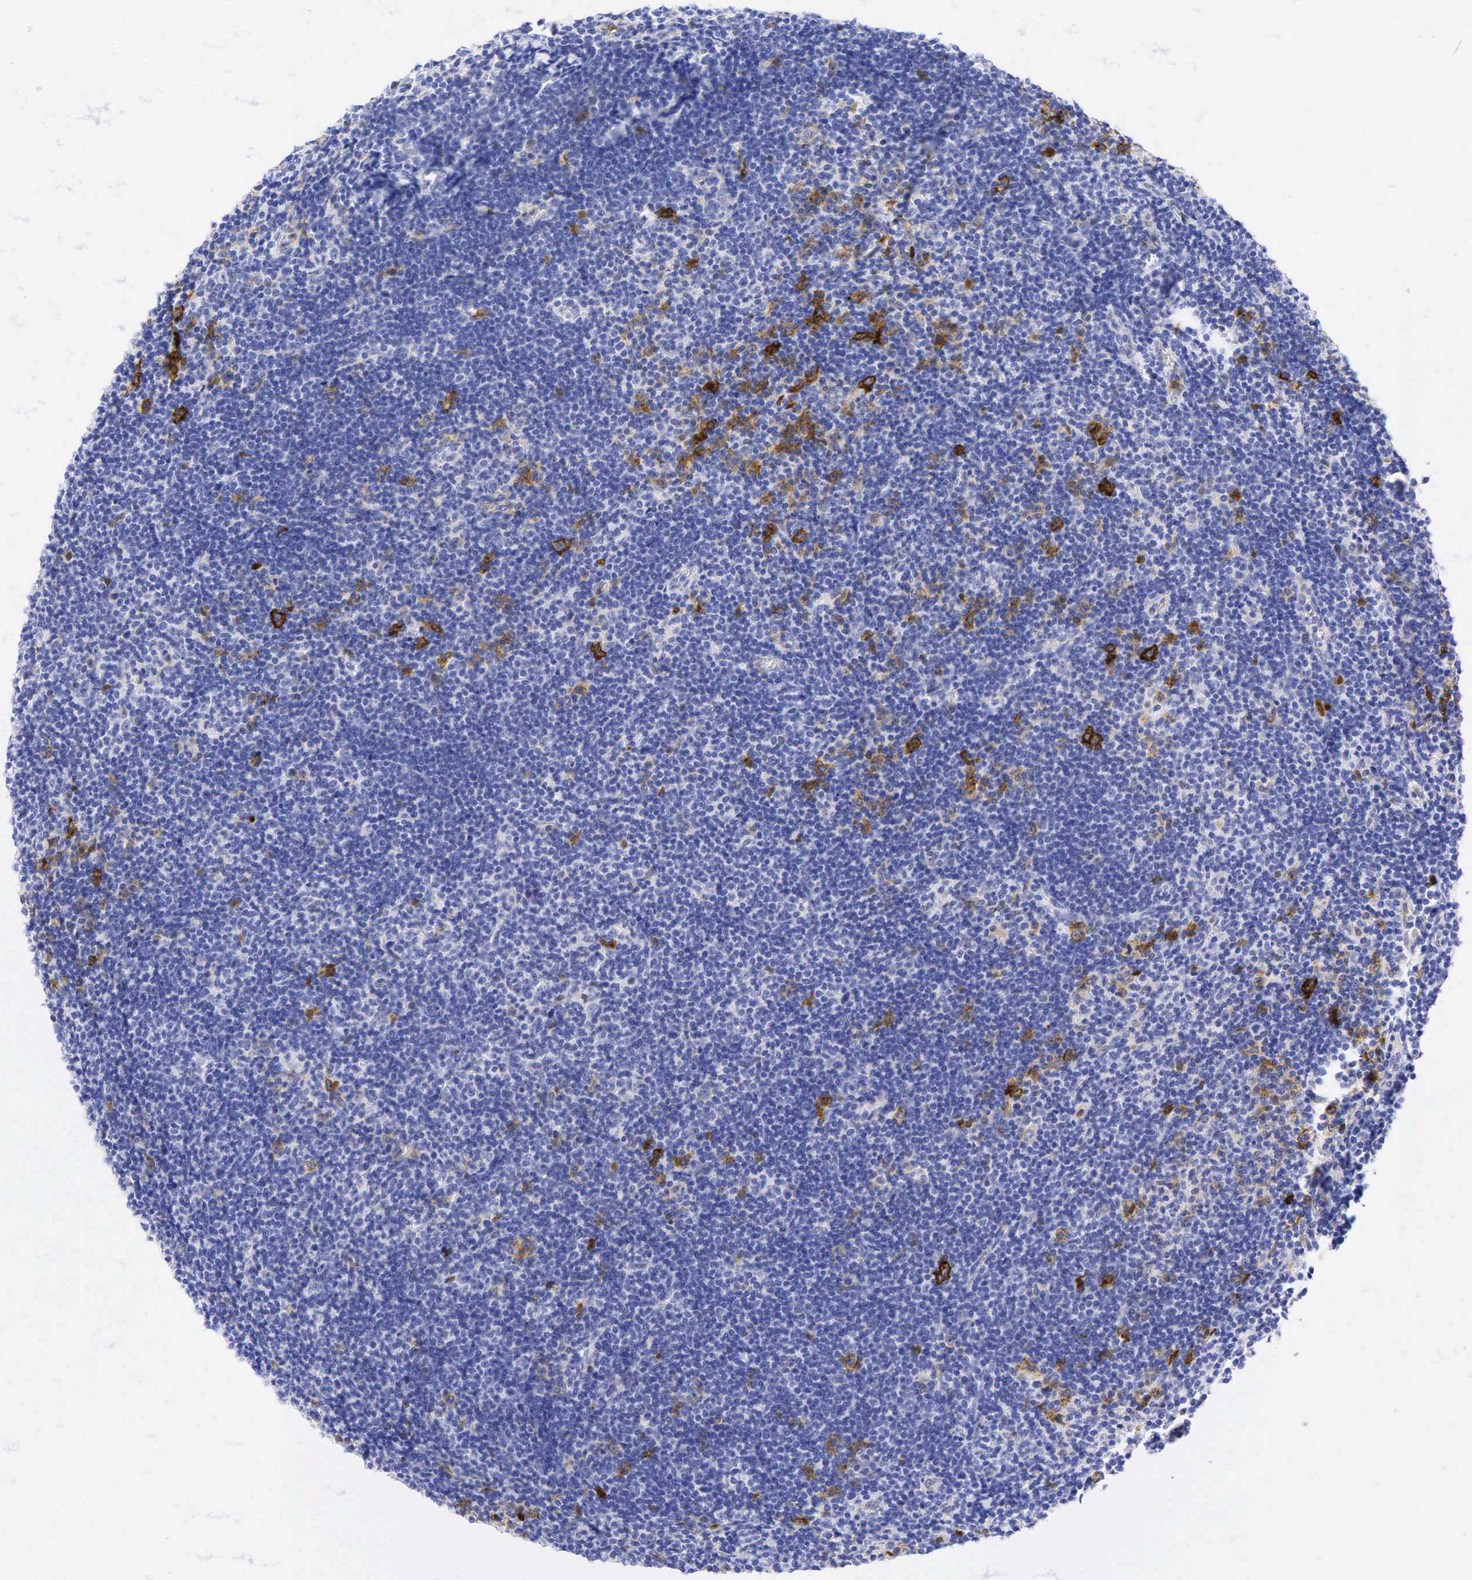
{"staining": {"intensity": "moderate", "quantity": "<25%", "location": "cytoplasmic/membranous"}, "tissue": "lymphoma", "cell_type": "Tumor cells", "image_type": "cancer", "snomed": [{"axis": "morphology", "description": "Malignant lymphoma, non-Hodgkin's type, Low grade"}, {"axis": "topography", "description": "Lymph node"}], "caption": "Immunohistochemistry (IHC) (DAB (3,3'-diaminobenzidine)) staining of human lymphoma shows moderate cytoplasmic/membranous protein staining in about <25% of tumor cells.", "gene": "TNFRSF8", "patient": {"sex": "male", "age": 49}}